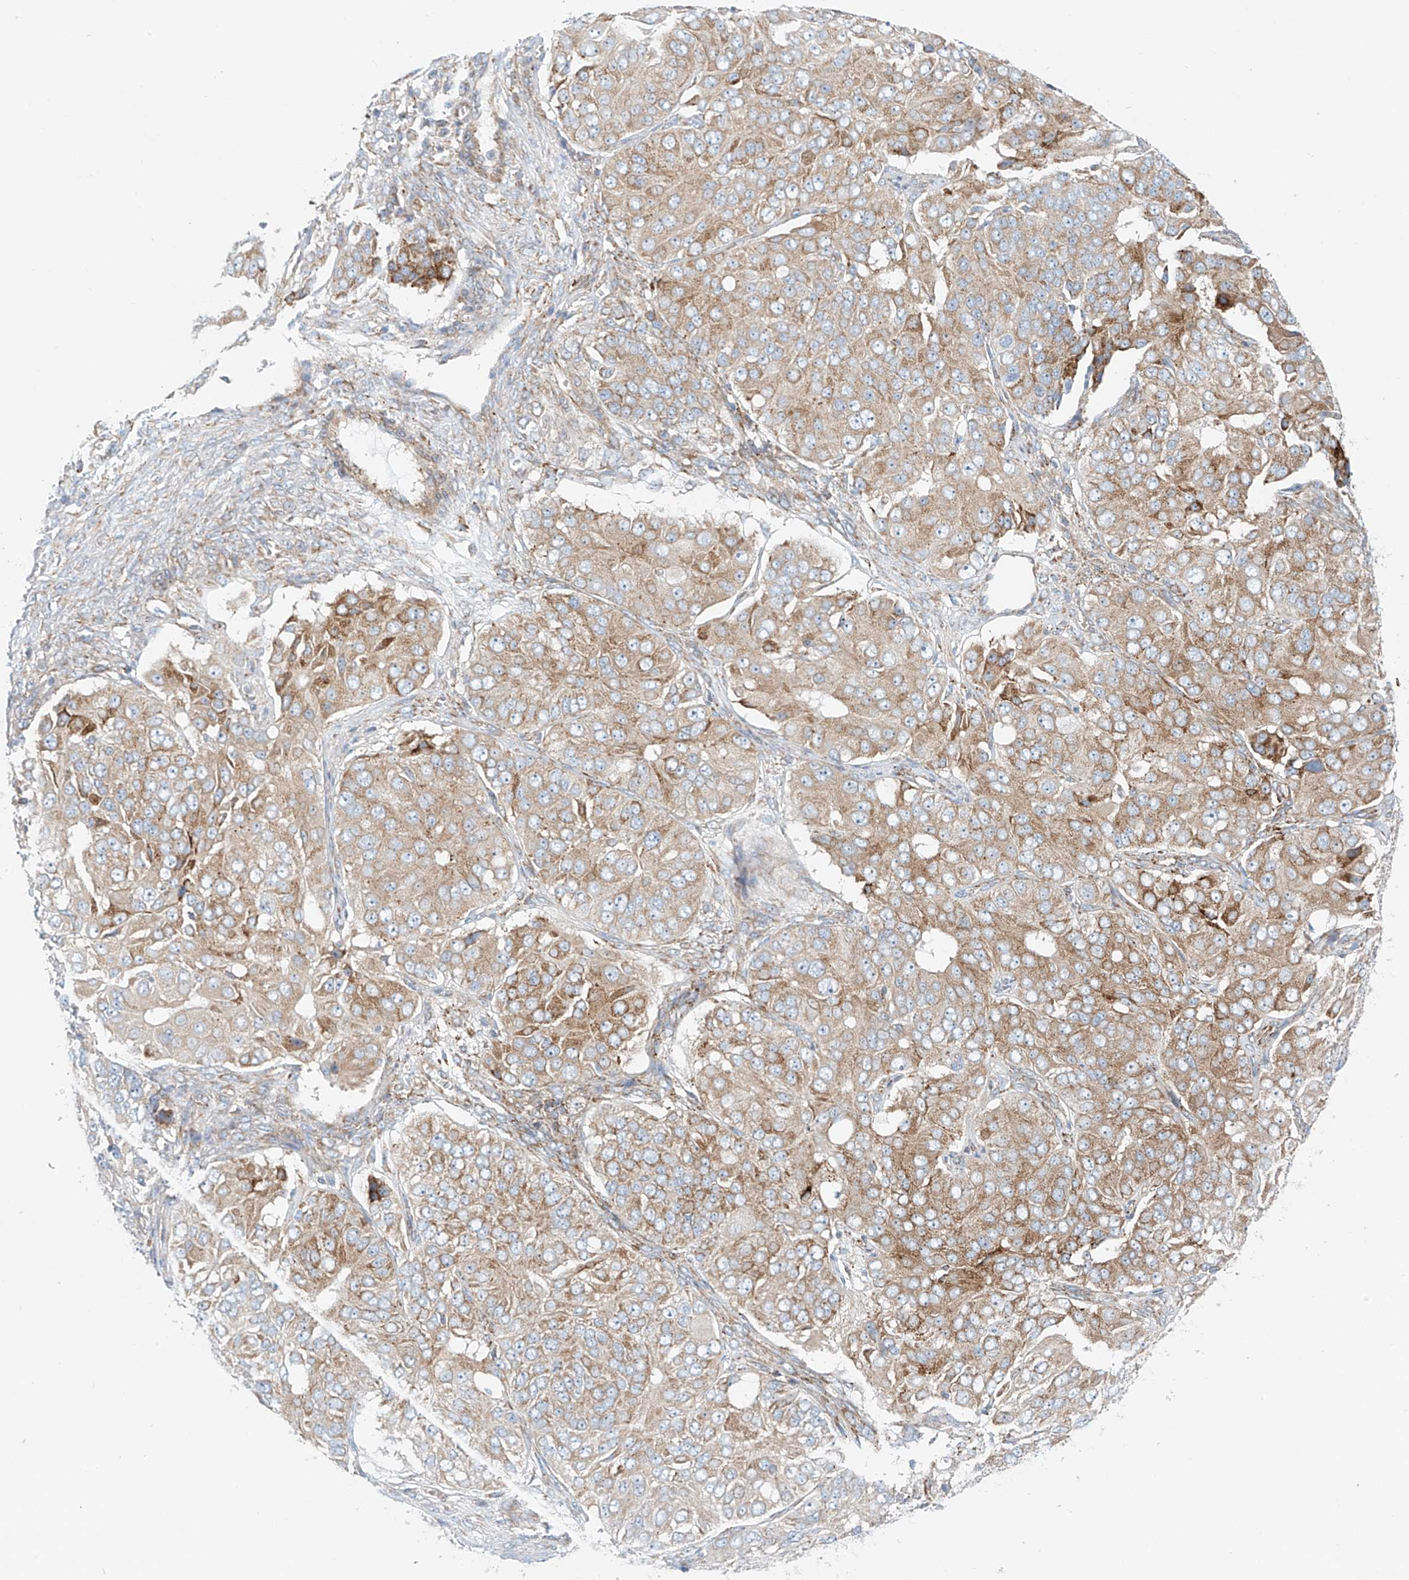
{"staining": {"intensity": "weak", "quantity": ">75%", "location": "cytoplasmic/membranous"}, "tissue": "ovarian cancer", "cell_type": "Tumor cells", "image_type": "cancer", "snomed": [{"axis": "morphology", "description": "Carcinoma, endometroid"}, {"axis": "topography", "description": "Ovary"}], "caption": "Immunohistochemistry photomicrograph of ovarian cancer stained for a protein (brown), which shows low levels of weak cytoplasmic/membranous expression in about >75% of tumor cells.", "gene": "EIPR1", "patient": {"sex": "female", "age": 51}}